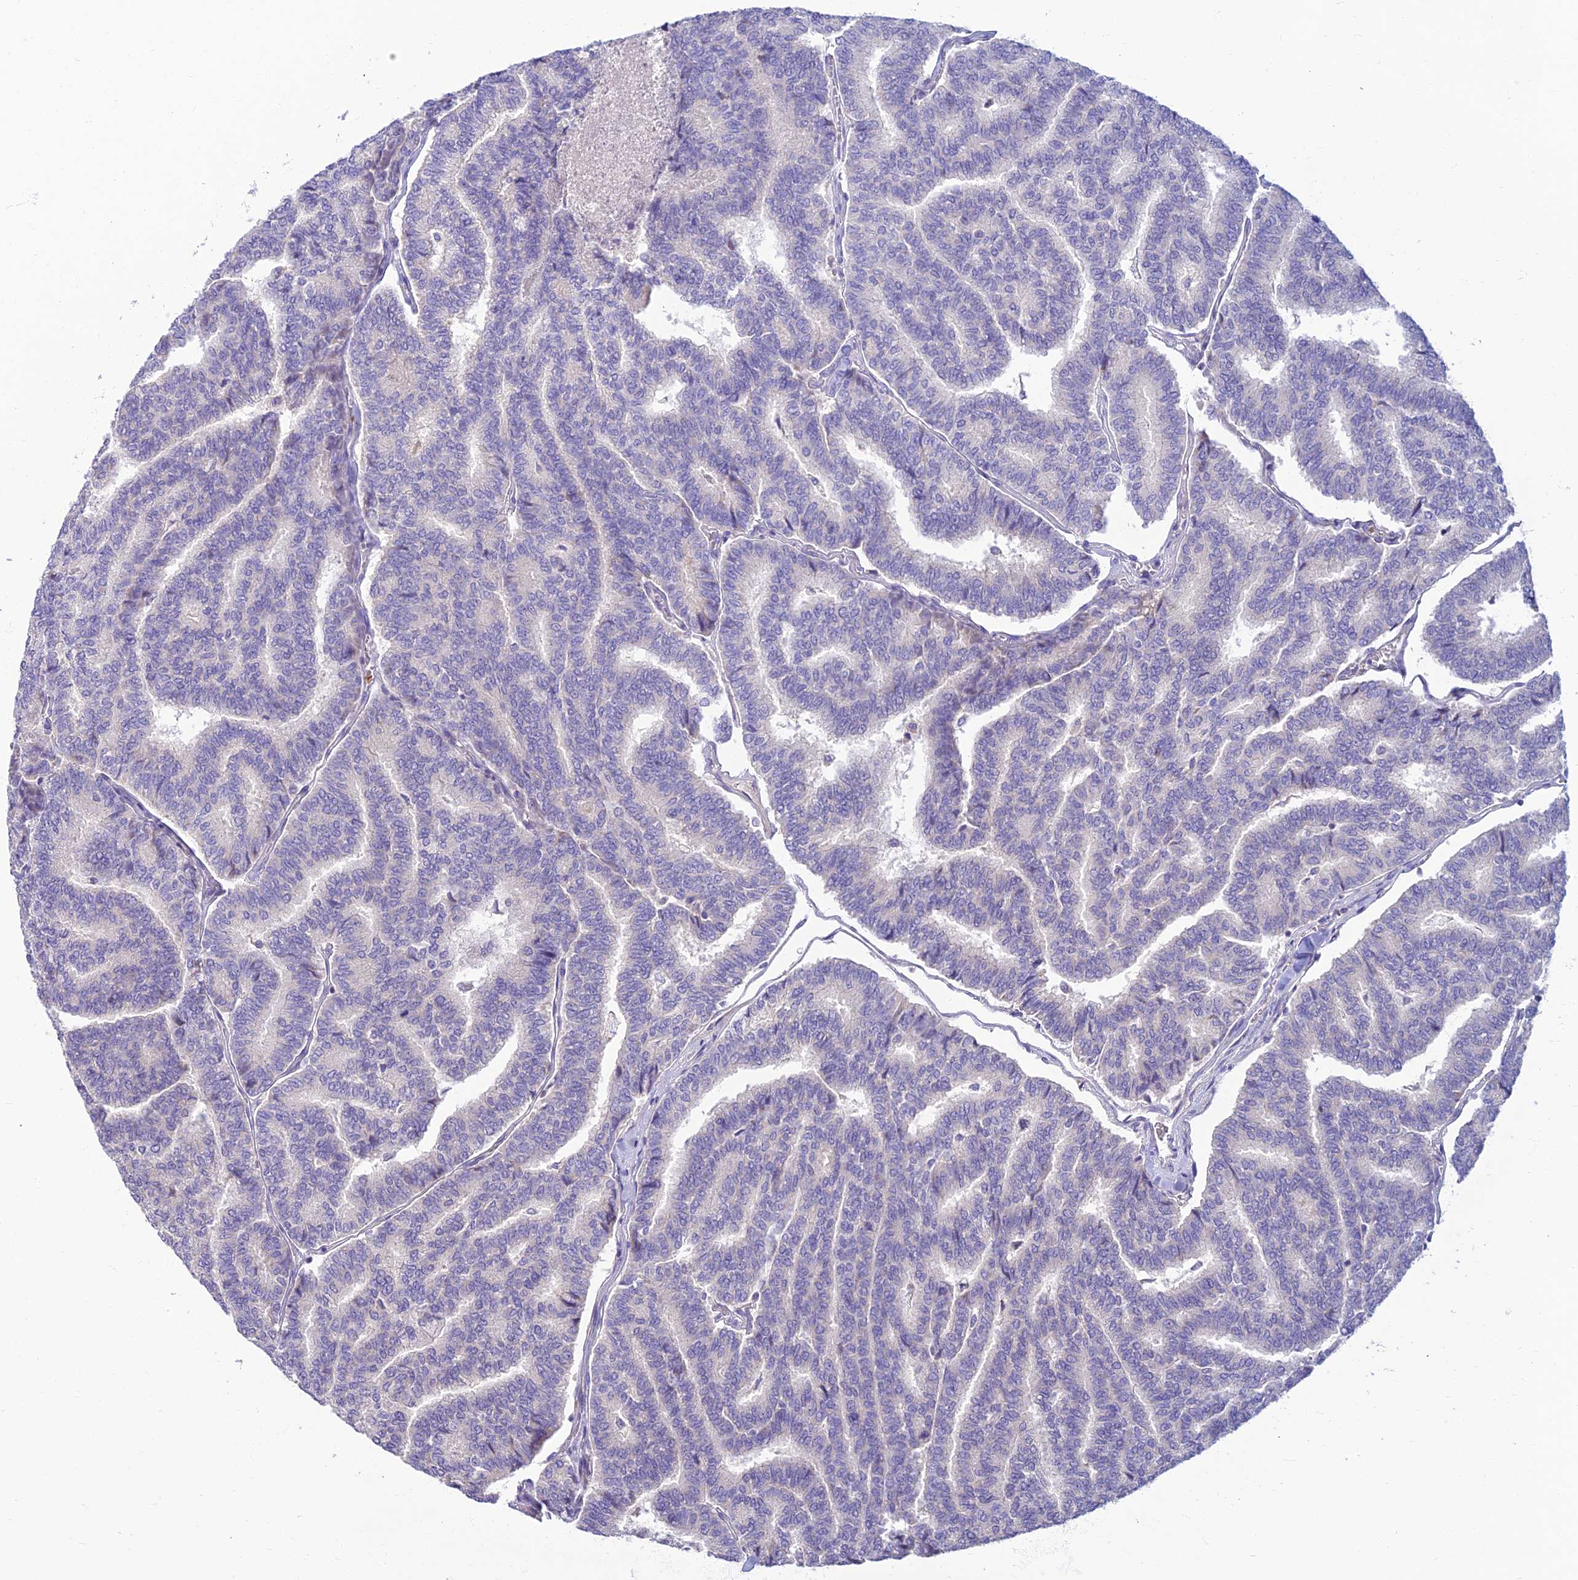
{"staining": {"intensity": "negative", "quantity": "none", "location": "none"}, "tissue": "thyroid cancer", "cell_type": "Tumor cells", "image_type": "cancer", "snomed": [{"axis": "morphology", "description": "Papillary adenocarcinoma, NOS"}, {"axis": "topography", "description": "Thyroid gland"}], "caption": "The image displays no significant expression in tumor cells of thyroid papillary adenocarcinoma.", "gene": "CLIP4", "patient": {"sex": "female", "age": 35}}